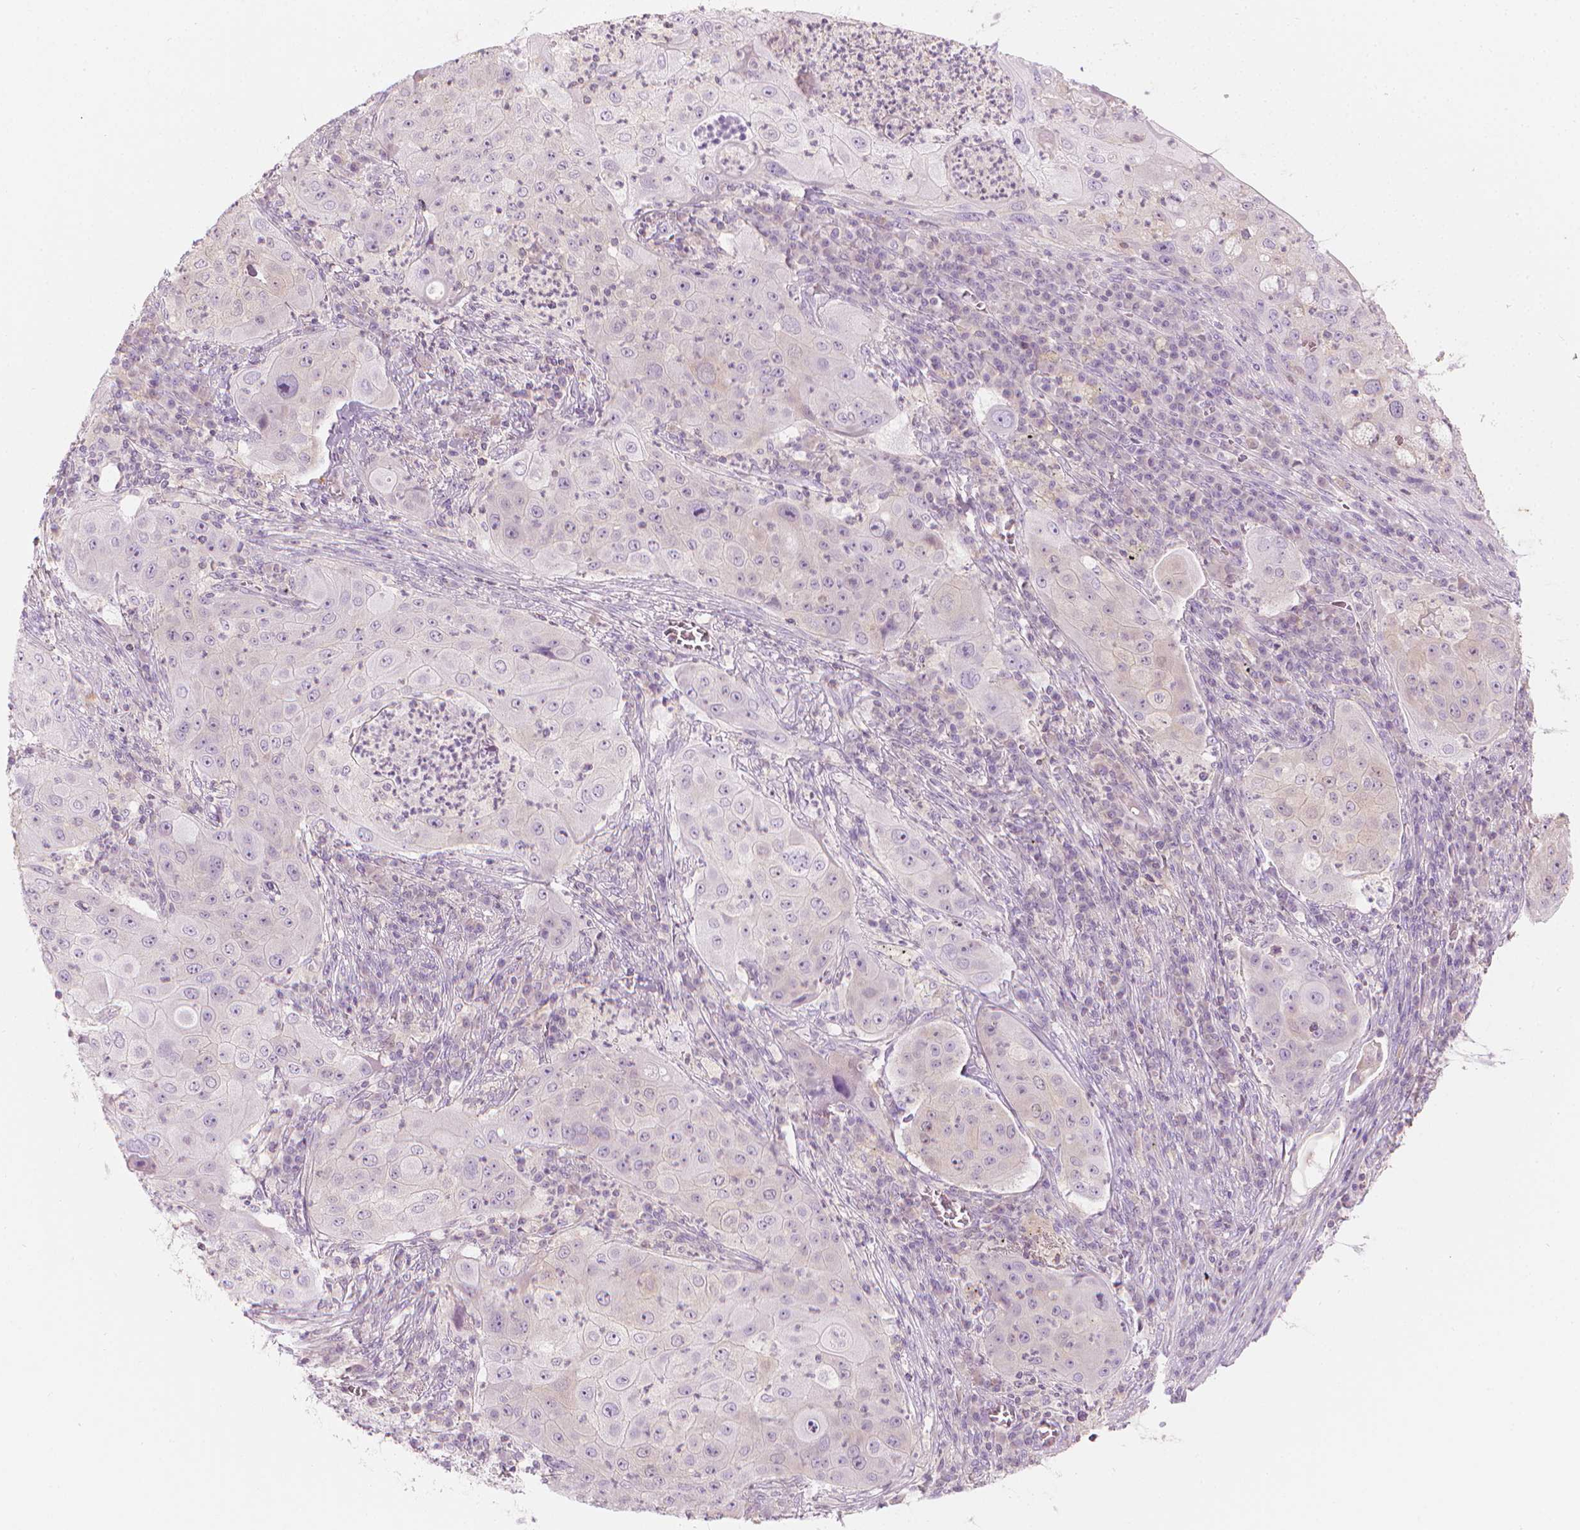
{"staining": {"intensity": "negative", "quantity": "none", "location": "none"}, "tissue": "lung cancer", "cell_type": "Tumor cells", "image_type": "cancer", "snomed": [{"axis": "morphology", "description": "Squamous cell carcinoma, NOS"}, {"axis": "topography", "description": "Lung"}], "caption": "IHC of human lung cancer demonstrates no expression in tumor cells.", "gene": "SHMT1", "patient": {"sex": "female", "age": 59}}